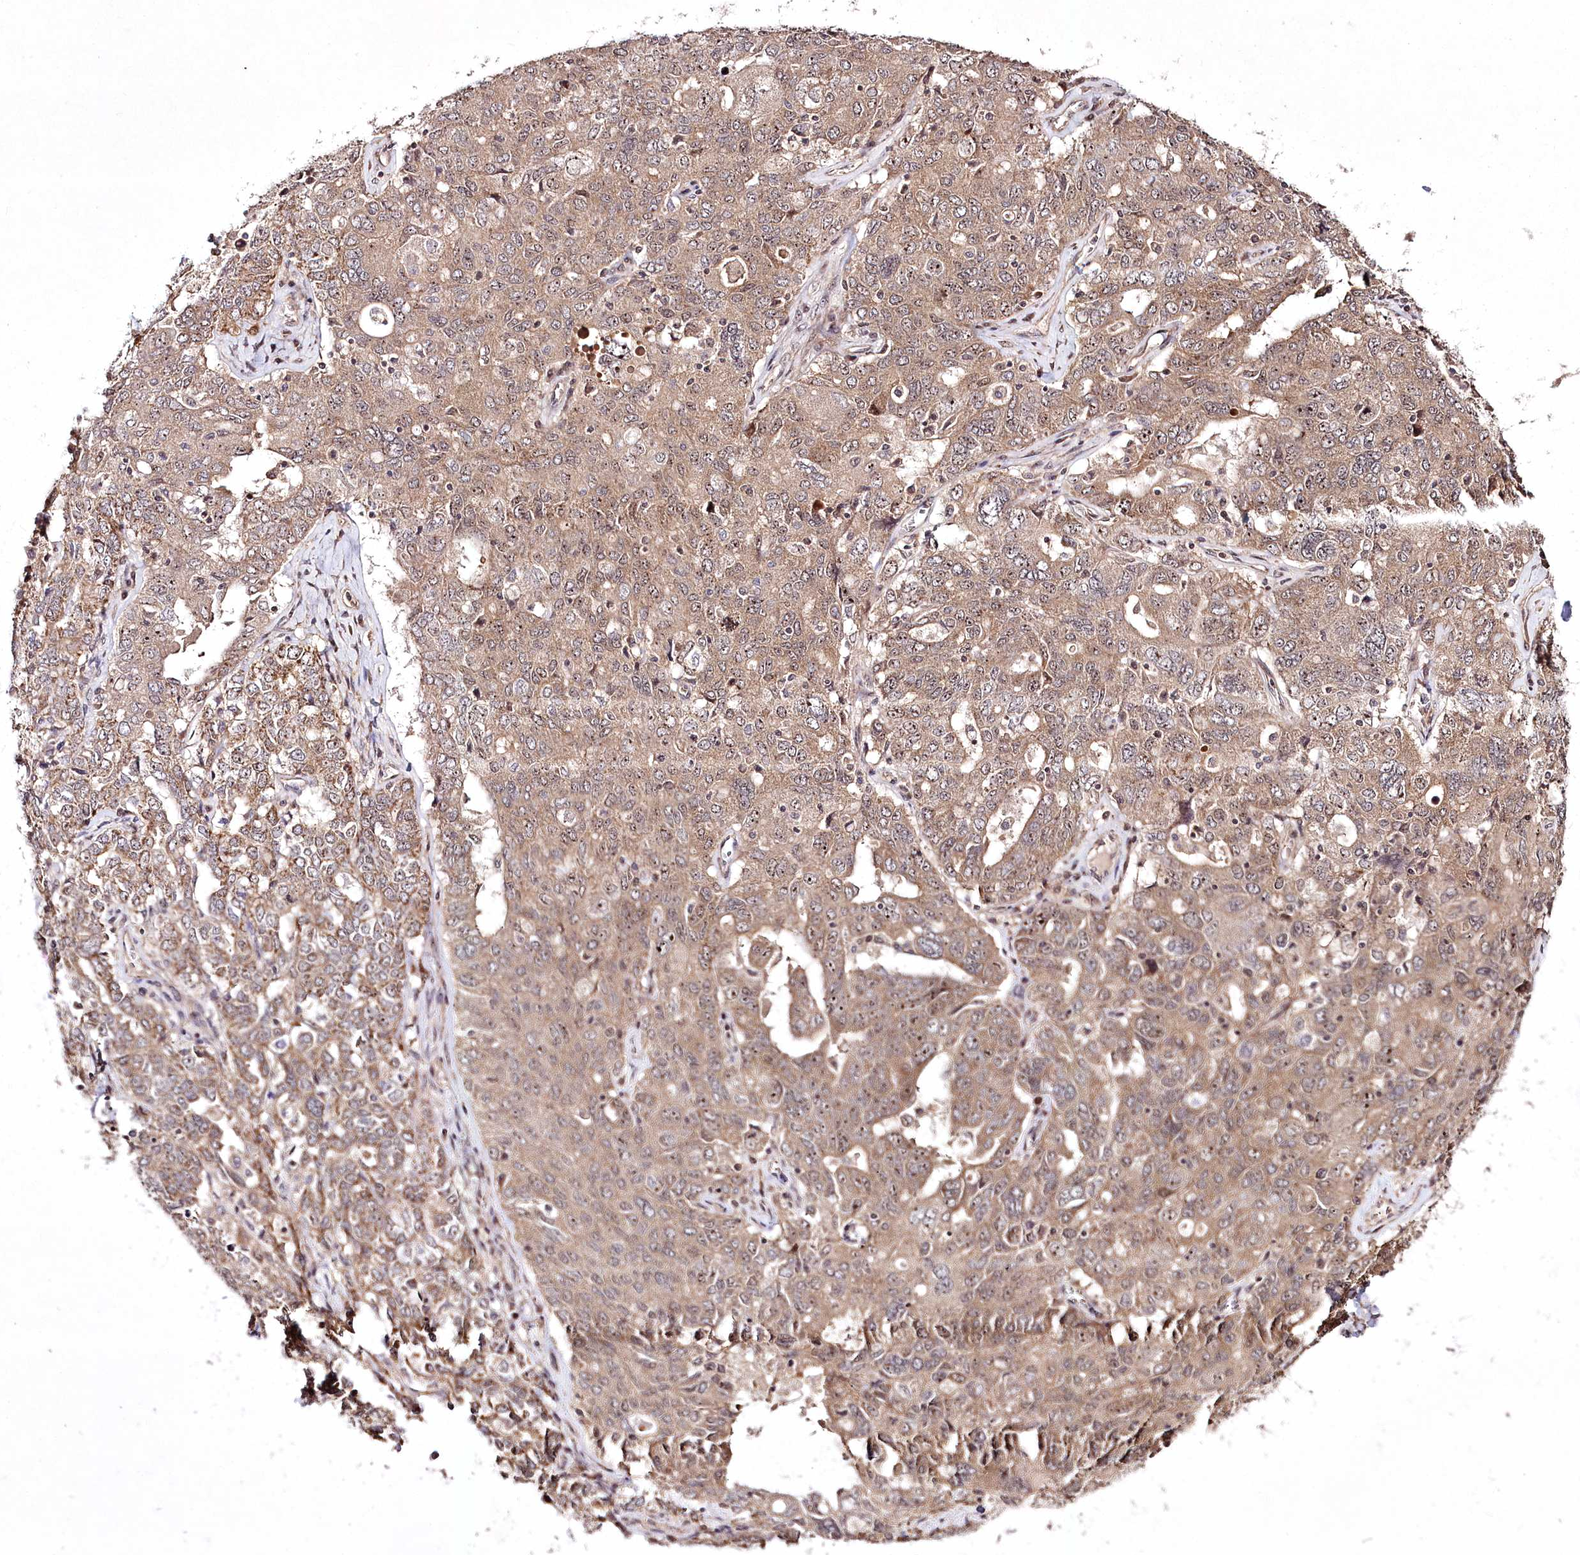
{"staining": {"intensity": "moderate", "quantity": ">75%", "location": "cytoplasmic/membranous,nuclear"}, "tissue": "ovarian cancer", "cell_type": "Tumor cells", "image_type": "cancer", "snomed": [{"axis": "morphology", "description": "Carcinoma, endometroid"}, {"axis": "topography", "description": "Ovary"}], "caption": "DAB immunohistochemical staining of human ovarian cancer (endometroid carcinoma) displays moderate cytoplasmic/membranous and nuclear protein positivity in approximately >75% of tumor cells.", "gene": "CCDC59", "patient": {"sex": "female", "age": 62}}